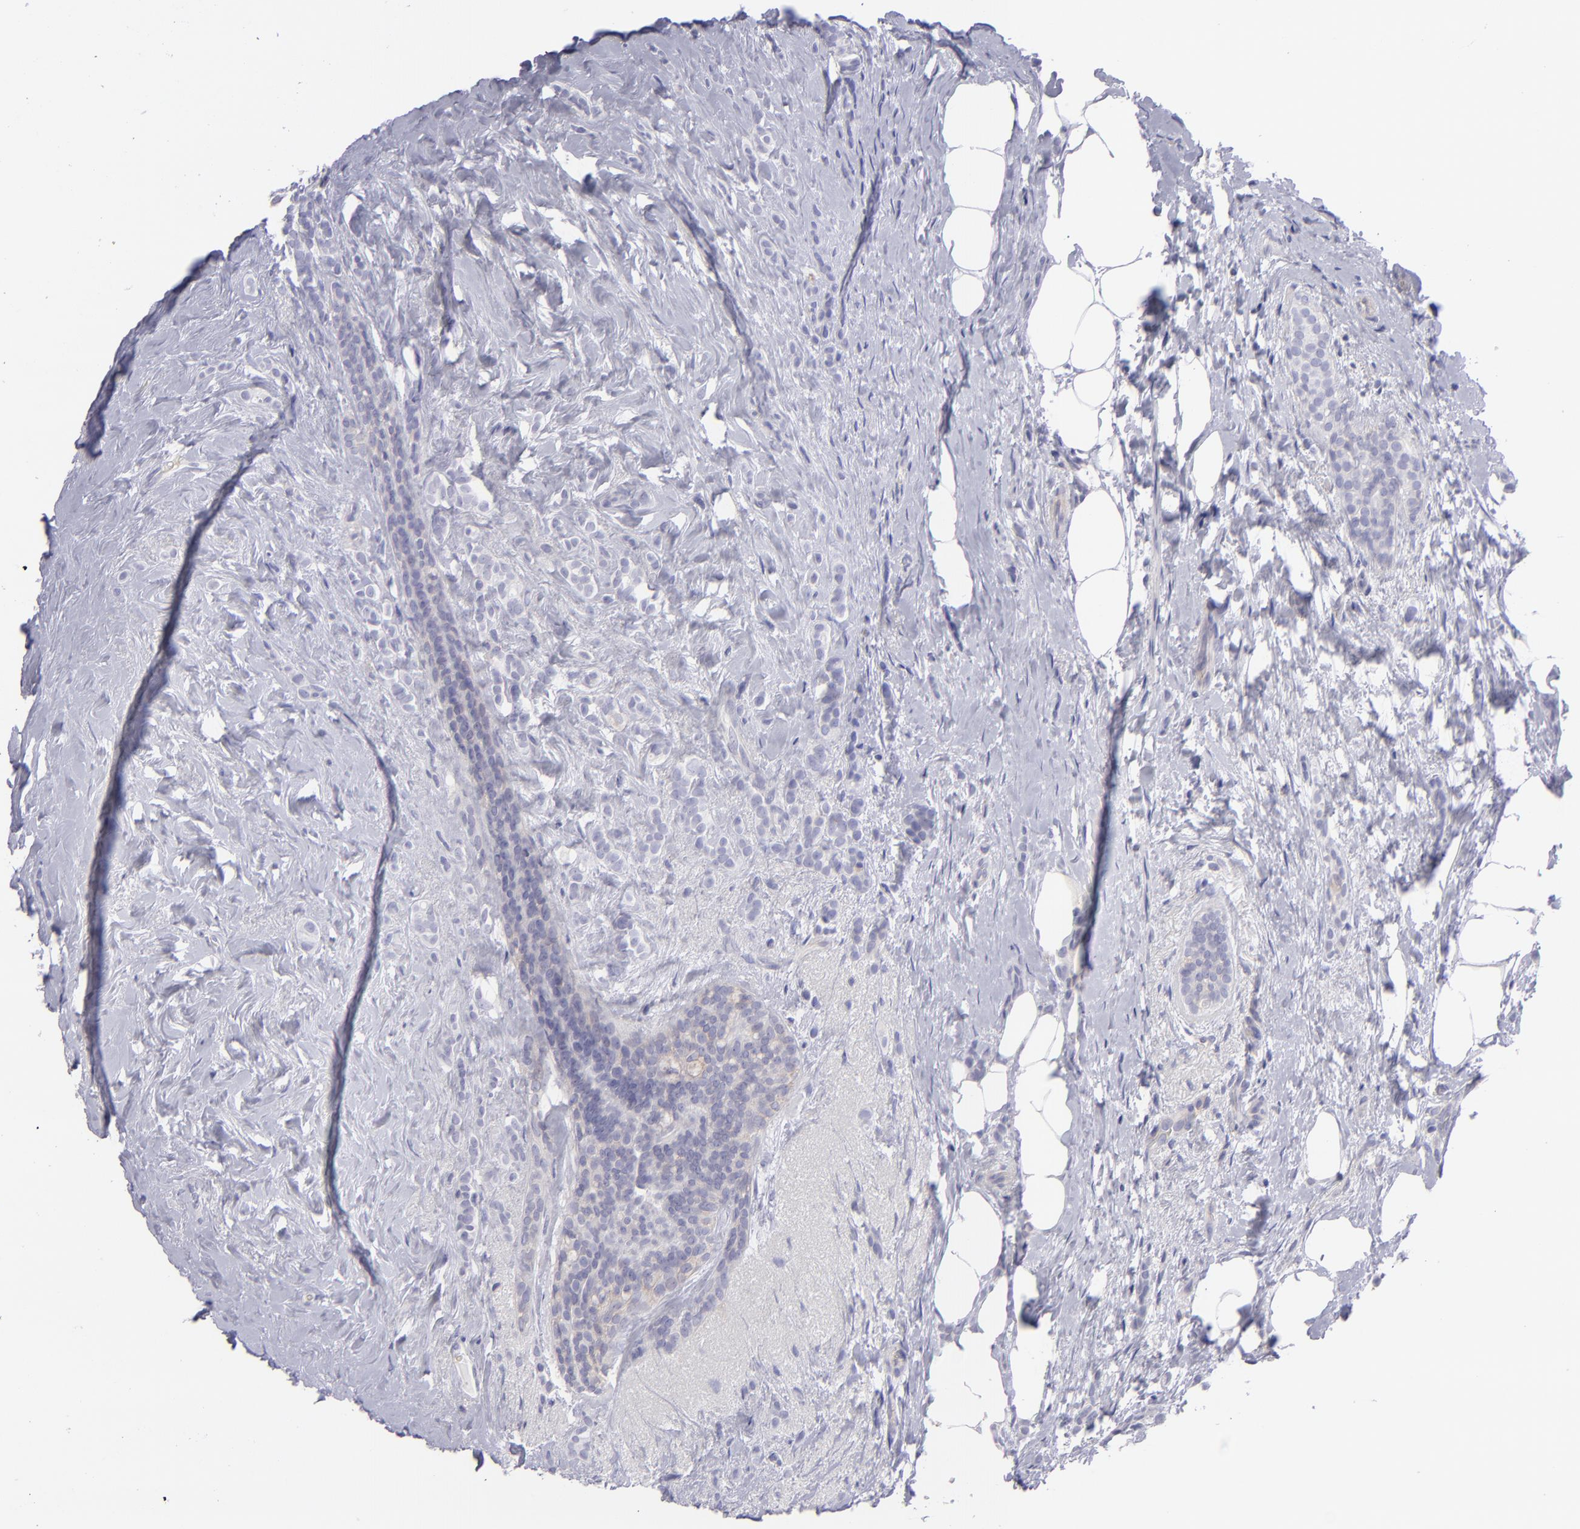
{"staining": {"intensity": "negative", "quantity": "none", "location": "none"}, "tissue": "breast cancer", "cell_type": "Tumor cells", "image_type": "cancer", "snomed": [{"axis": "morphology", "description": "Lobular carcinoma"}, {"axis": "topography", "description": "Breast"}], "caption": "Tumor cells show no significant protein expression in lobular carcinoma (breast).", "gene": "BSG", "patient": {"sex": "female", "age": 56}}